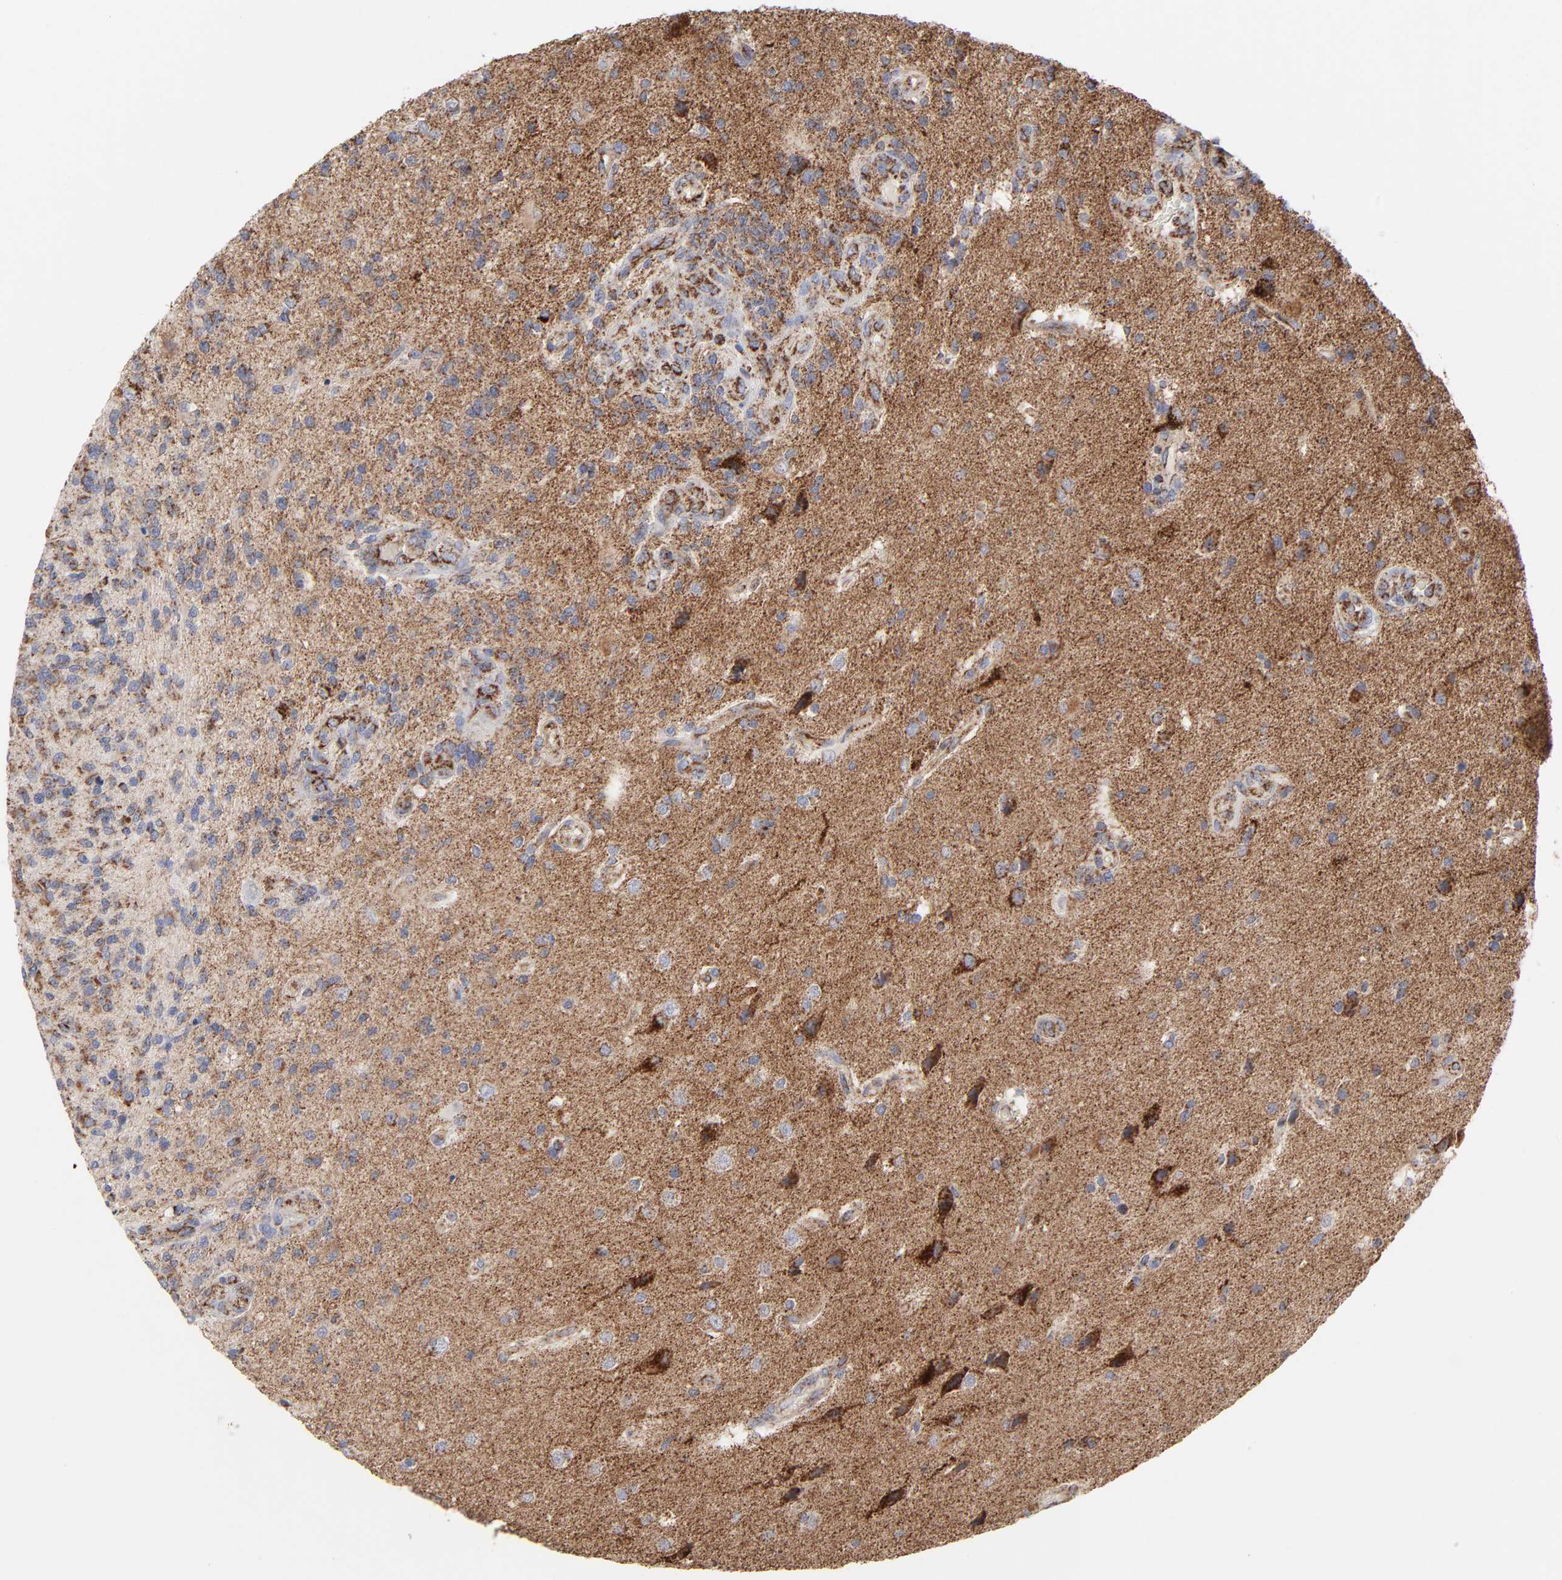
{"staining": {"intensity": "strong", "quantity": "25%-75%", "location": "cytoplasmic/membranous"}, "tissue": "glioma", "cell_type": "Tumor cells", "image_type": "cancer", "snomed": [{"axis": "morphology", "description": "Normal tissue, NOS"}, {"axis": "morphology", "description": "Glioma, malignant, High grade"}, {"axis": "topography", "description": "Cerebral cortex"}], "caption": "This photomicrograph reveals IHC staining of malignant high-grade glioma, with high strong cytoplasmic/membranous expression in about 25%-75% of tumor cells.", "gene": "ASB3", "patient": {"sex": "male", "age": 75}}